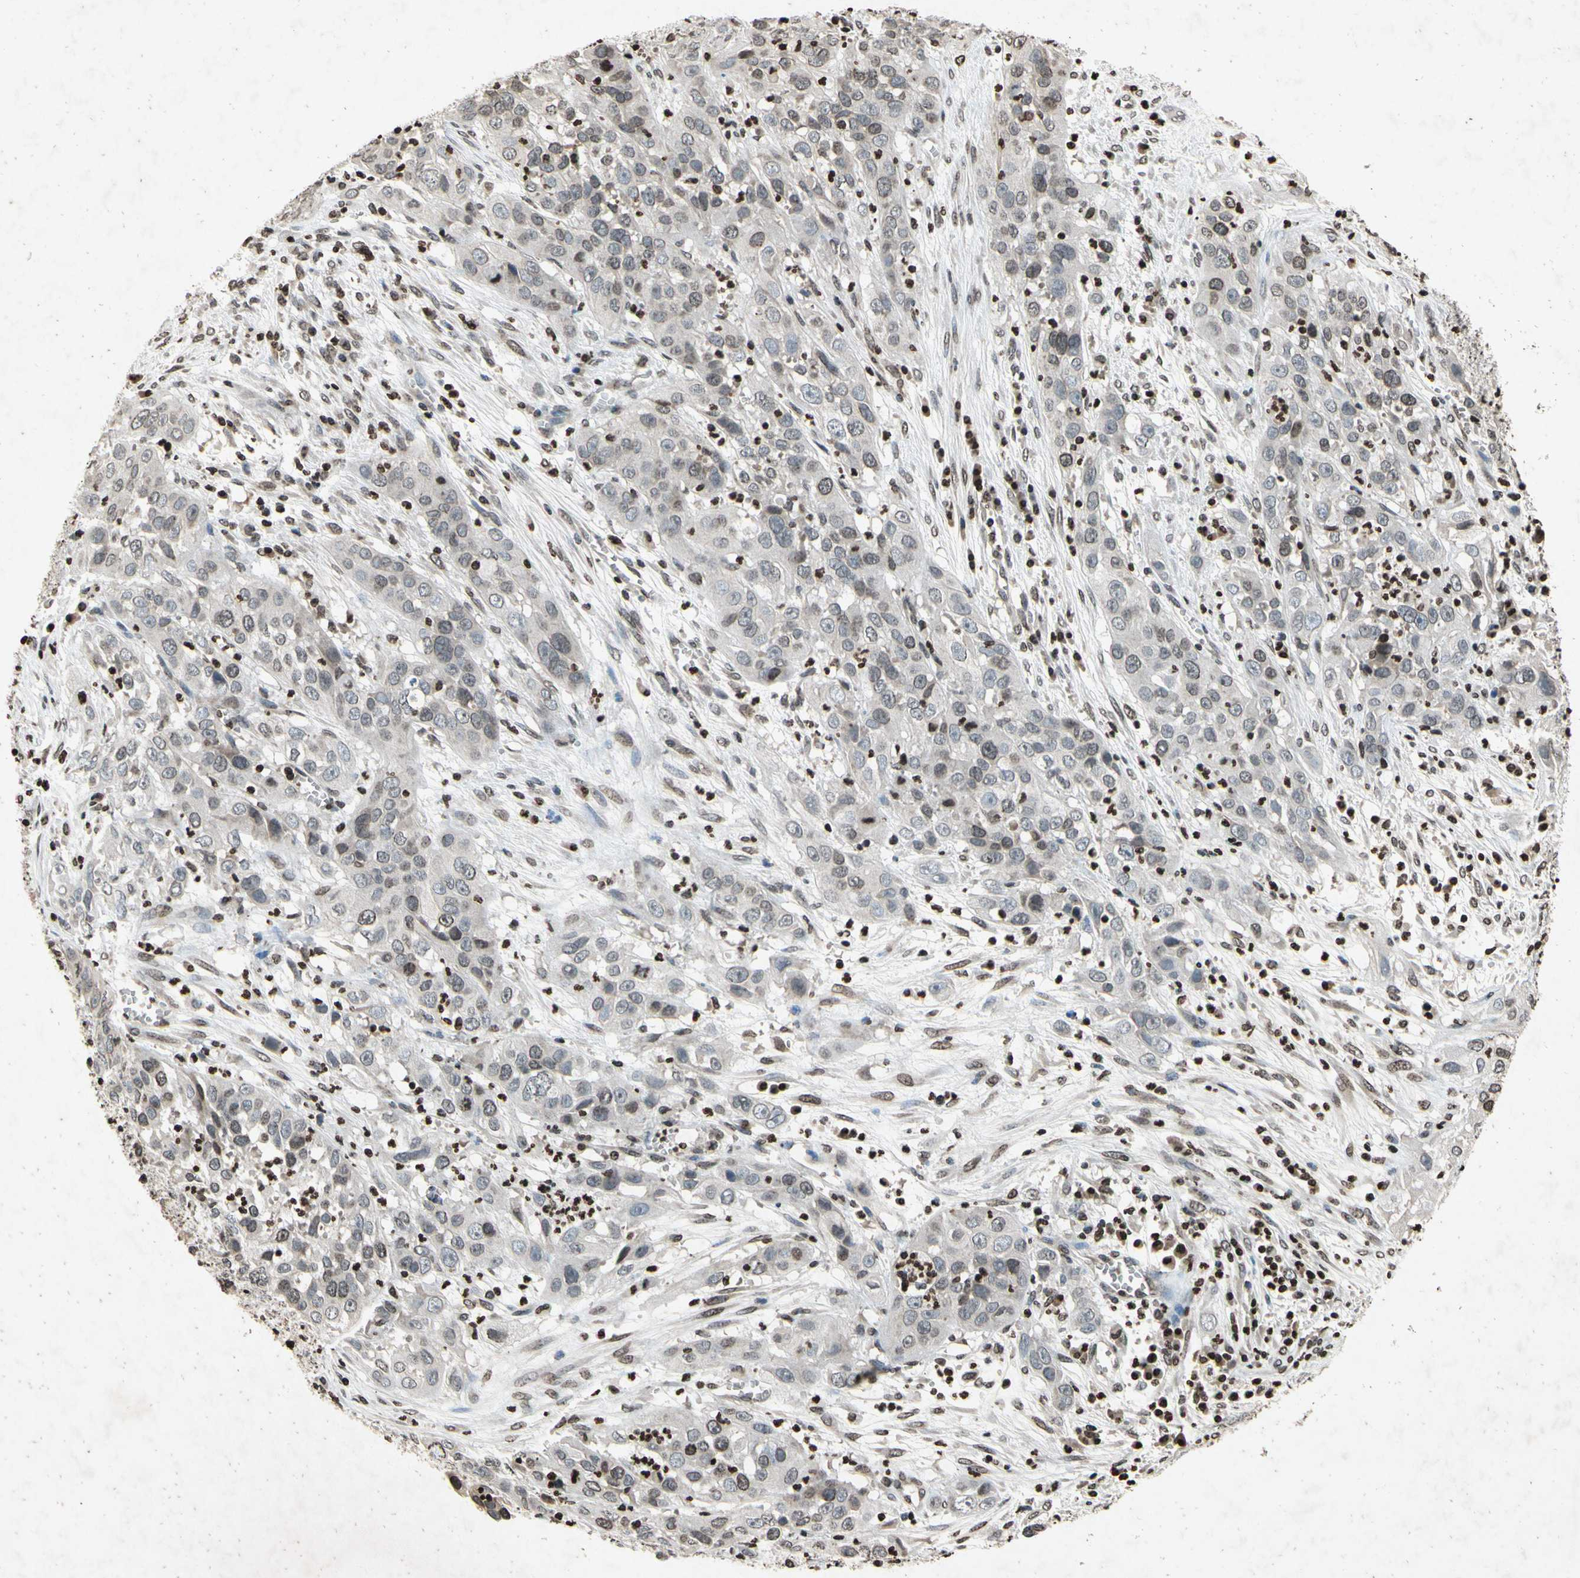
{"staining": {"intensity": "negative", "quantity": "none", "location": "none"}, "tissue": "cervical cancer", "cell_type": "Tumor cells", "image_type": "cancer", "snomed": [{"axis": "morphology", "description": "Squamous cell carcinoma, NOS"}, {"axis": "topography", "description": "Cervix"}], "caption": "Cervical squamous cell carcinoma stained for a protein using immunohistochemistry demonstrates no staining tumor cells.", "gene": "HOXB3", "patient": {"sex": "female", "age": 32}}